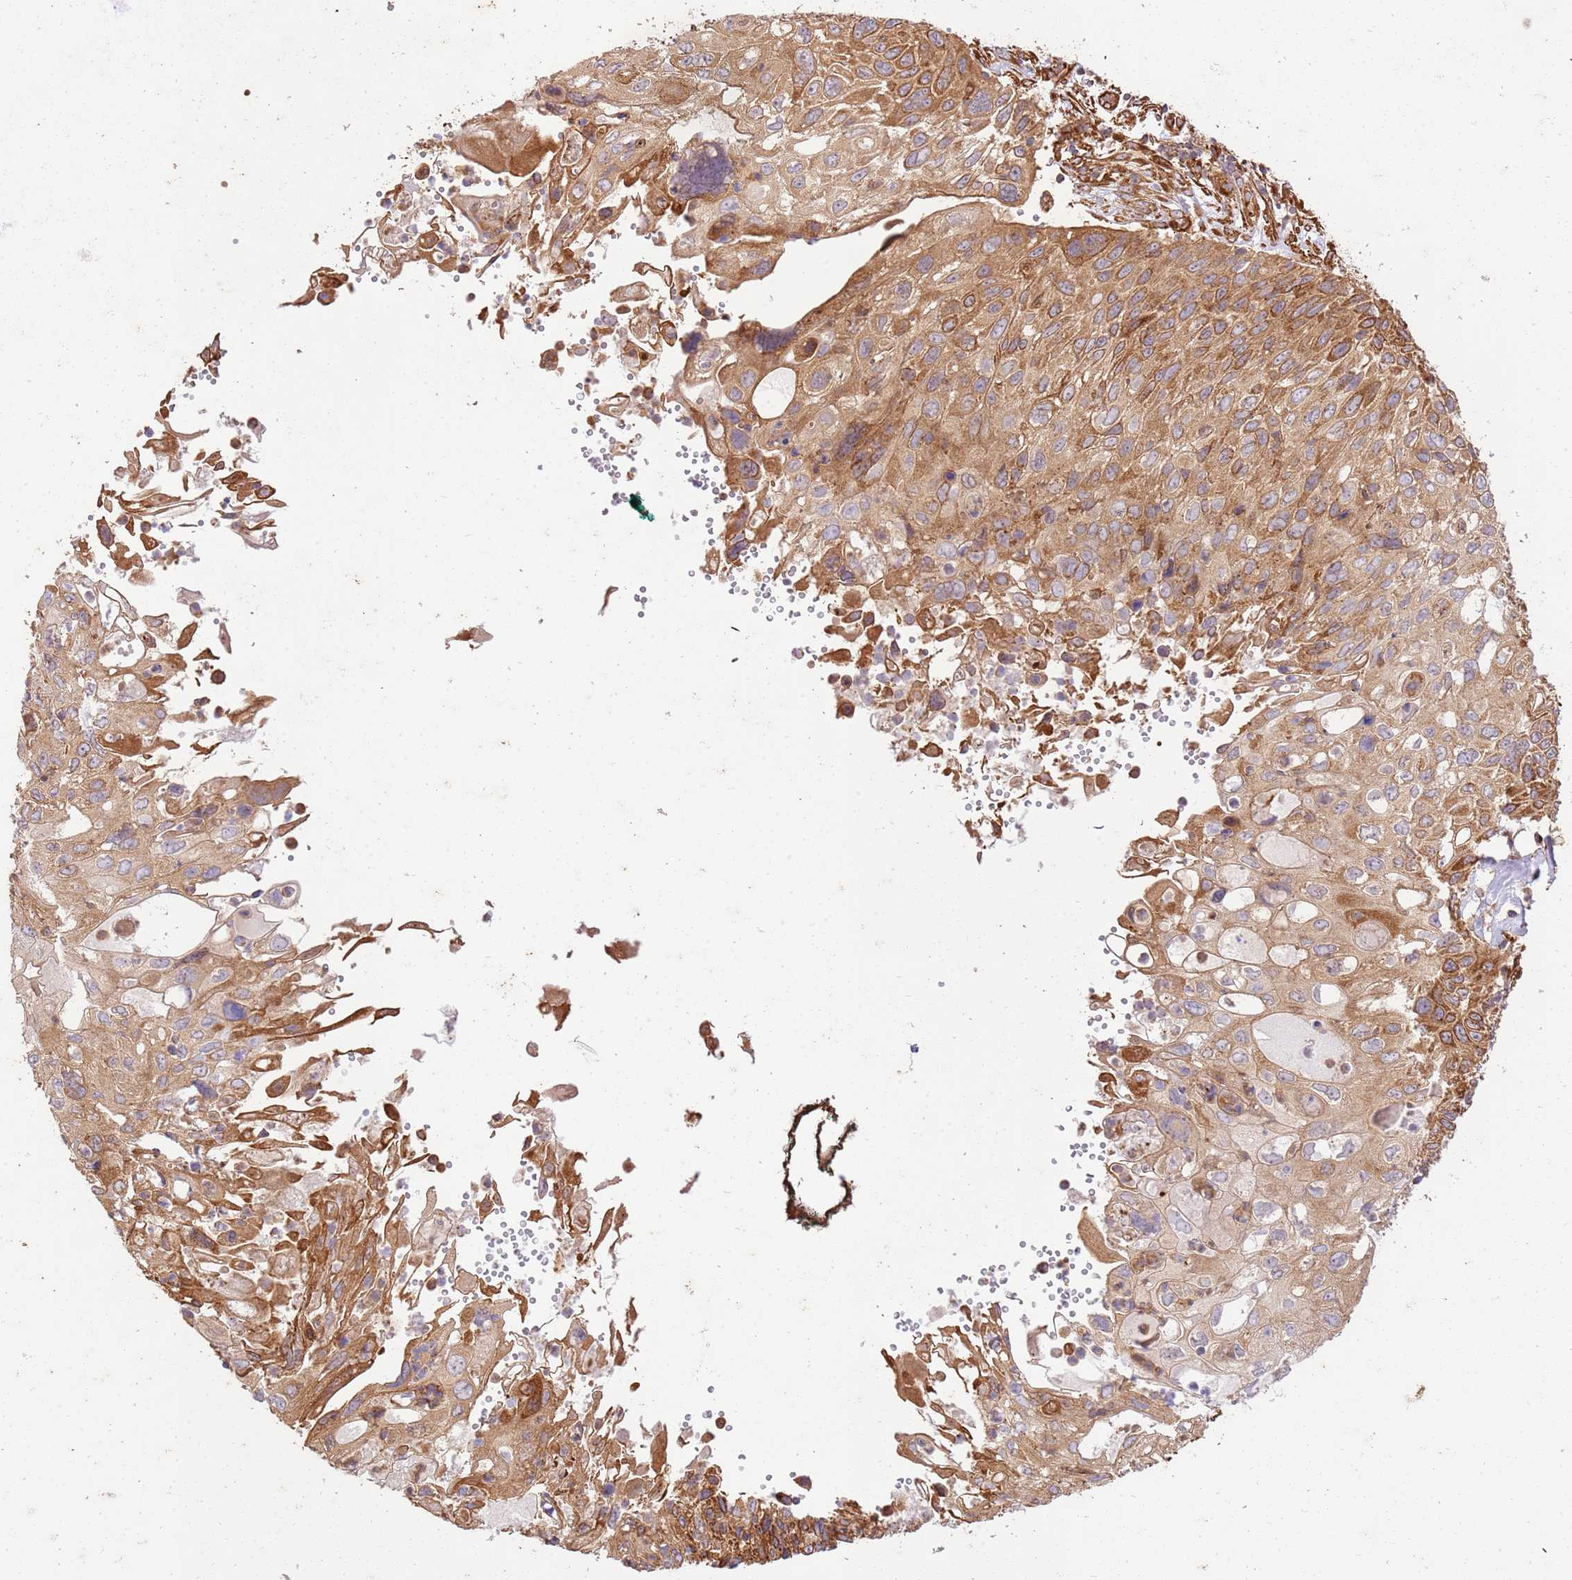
{"staining": {"intensity": "moderate", "quantity": ">75%", "location": "cytoplasmic/membranous"}, "tissue": "cervical cancer", "cell_type": "Tumor cells", "image_type": "cancer", "snomed": [{"axis": "morphology", "description": "Squamous cell carcinoma, NOS"}, {"axis": "topography", "description": "Cervix"}], "caption": "A medium amount of moderate cytoplasmic/membranous expression is identified in approximately >75% of tumor cells in cervical cancer (squamous cell carcinoma) tissue.", "gene": "ZBTB39", "patient": {"sex": "female", "age": 70}}